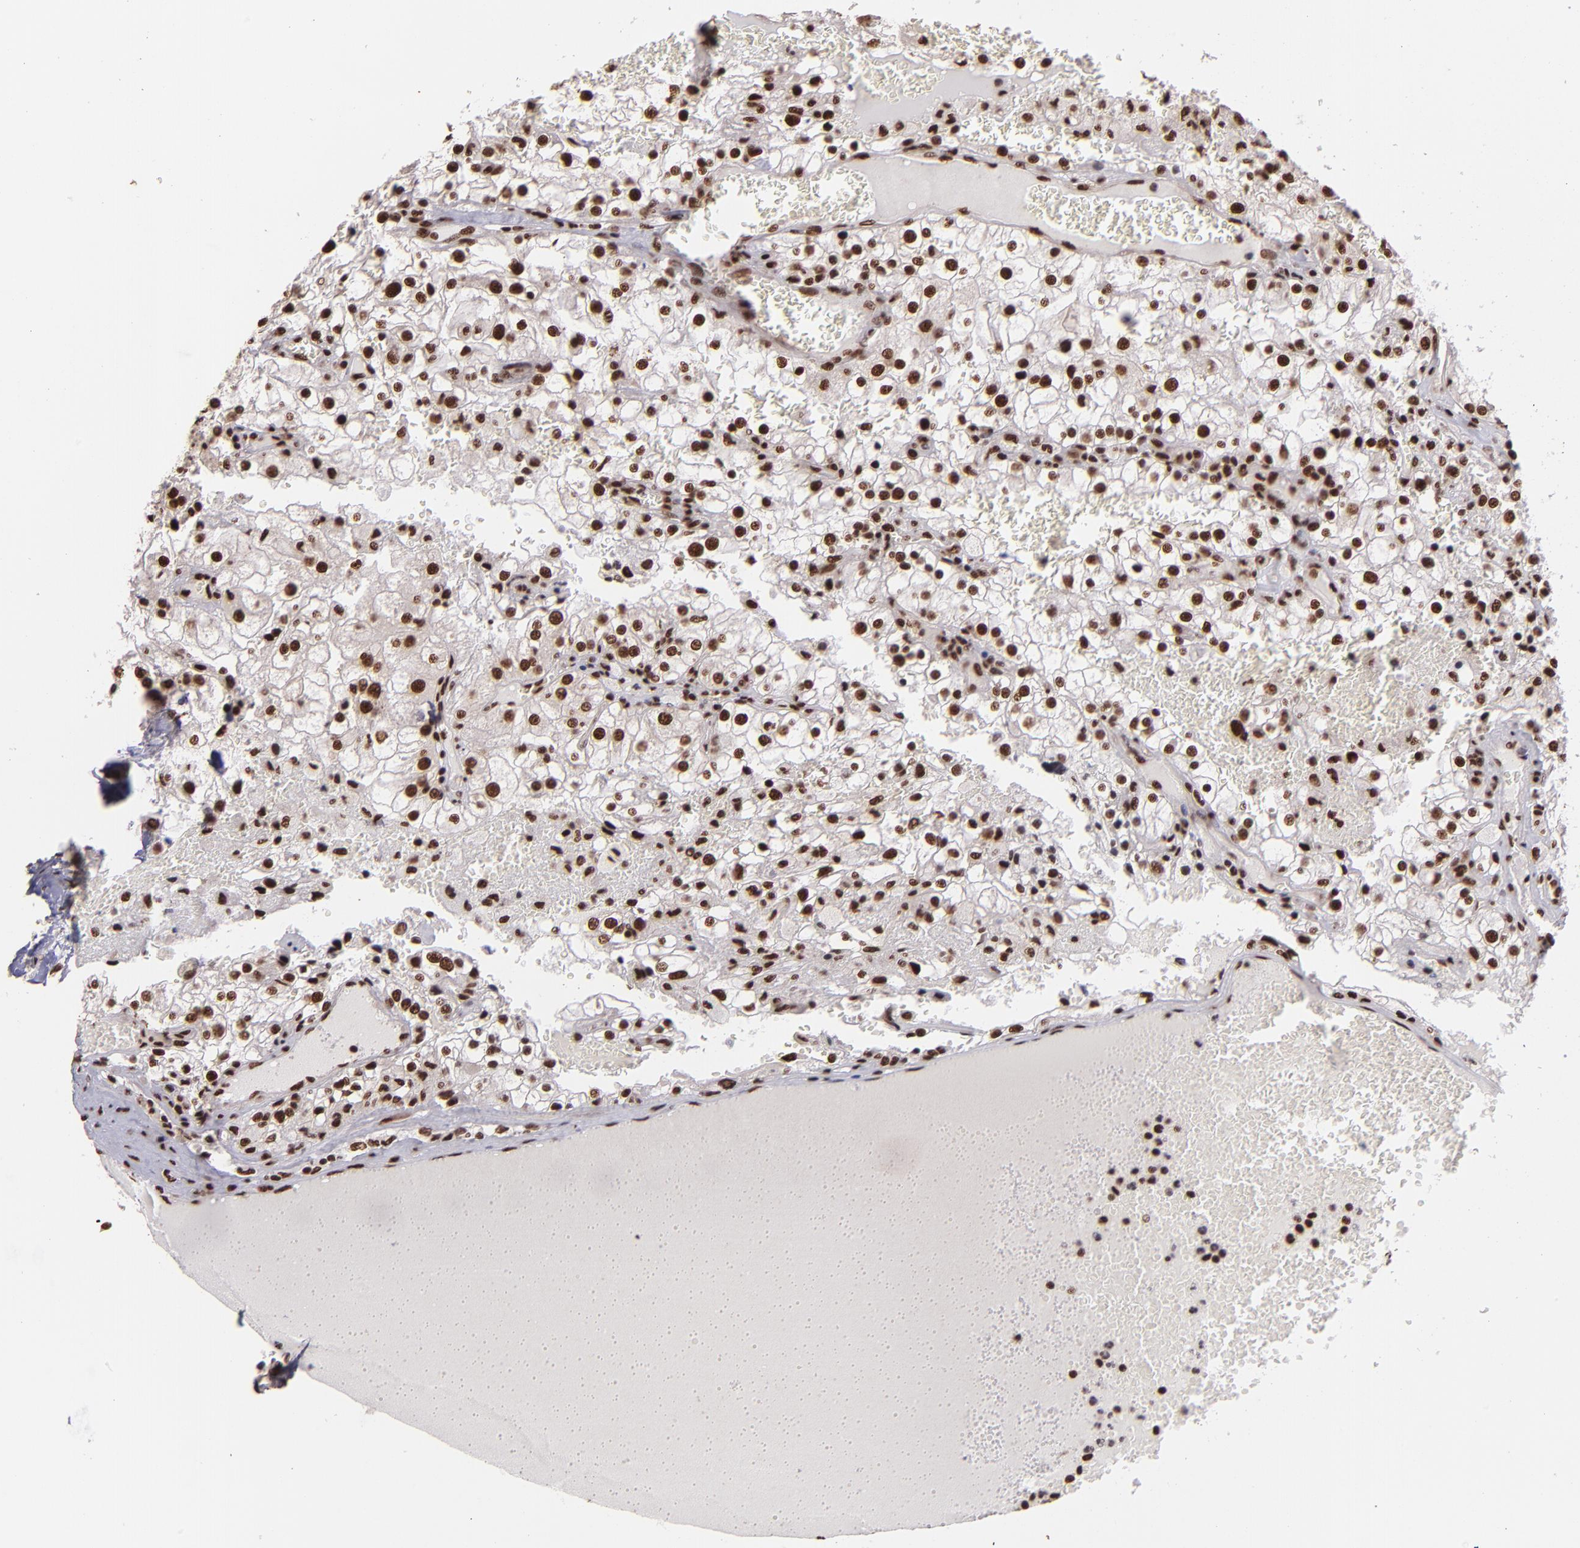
{"staining": {"intensity": "strong", "quantity": ">75%", "location": "nuclear"}, "tissue": "renal cancer", "cell_type": "Tumor cells", "image_type": "cancer", "snomed": [{"axis": "morphology", "description": "Adenocarcinoma, NOS"}, {"axis": "topography", "description": "Kidney"}], "caption": "DAB (3,3'-diaminobenzidine) immunohistochemical staining of renal adenocarcinoma reveals strong nuclear protein positivity in about >75% of tumor cells.", "gene": "PQBP1", "patient": {"sex": "female", "age": 74}}